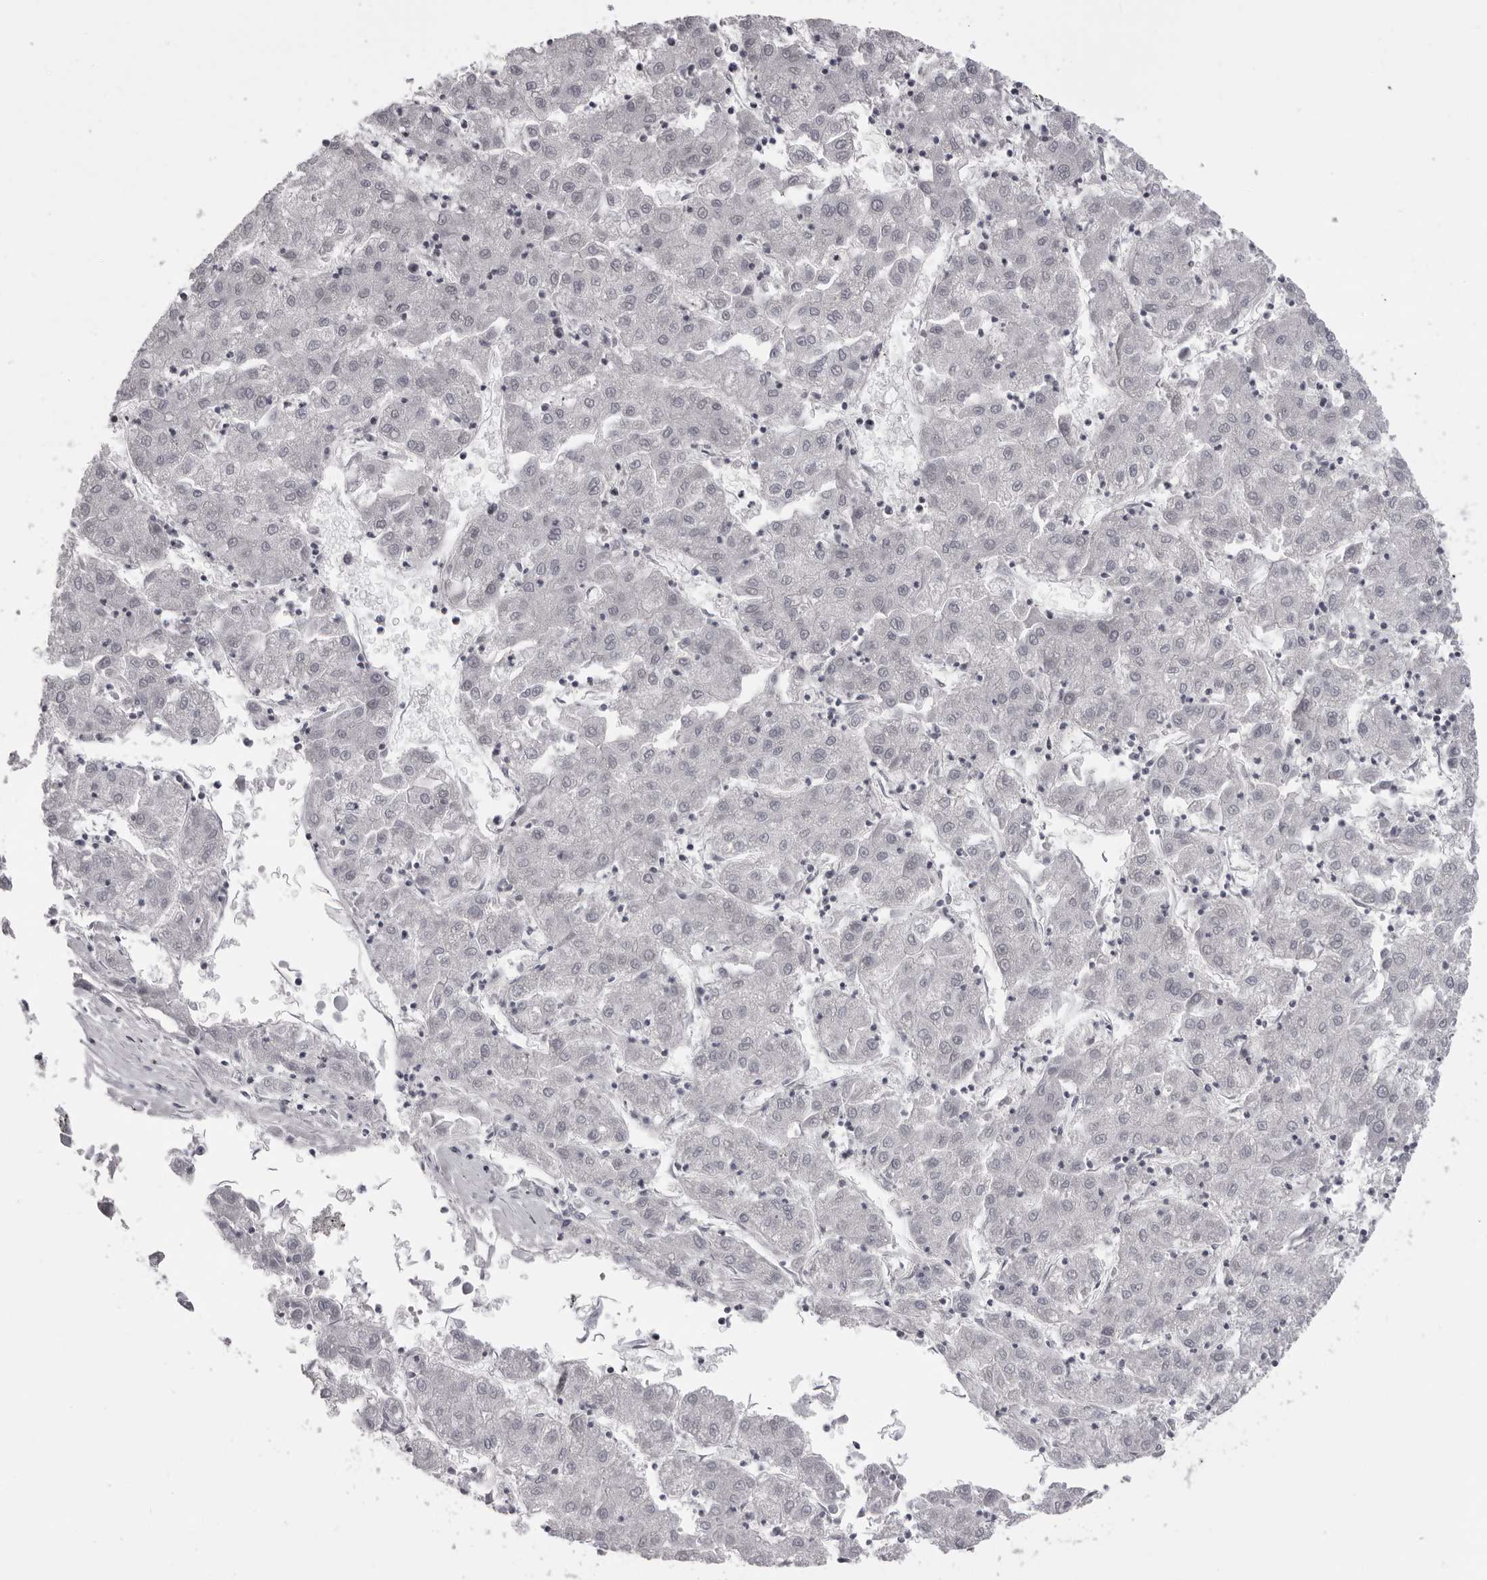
{"staining": {"intensity": "negative", "quantity": "none", "location": "none"}, "tissue": "liver cancer", "cell_type": "Tumor cells", "image_type": "cancer", "snomed": [{"axis": "morphology", "description": "Carcinoma, Hepatocellular, NOS"}, {"axis": "topography", "description": "Liver"}], "caption": "Immunohistochemistry micrograph of neoplastic tissue: human hepatocellular carcinoma (liver) stained with DAB (3,3'-diaminobenzidine) displays no significant protein expression in tumor cells.", "gene": "DHX9", "patient": {"sex": "male", "age": 72}}